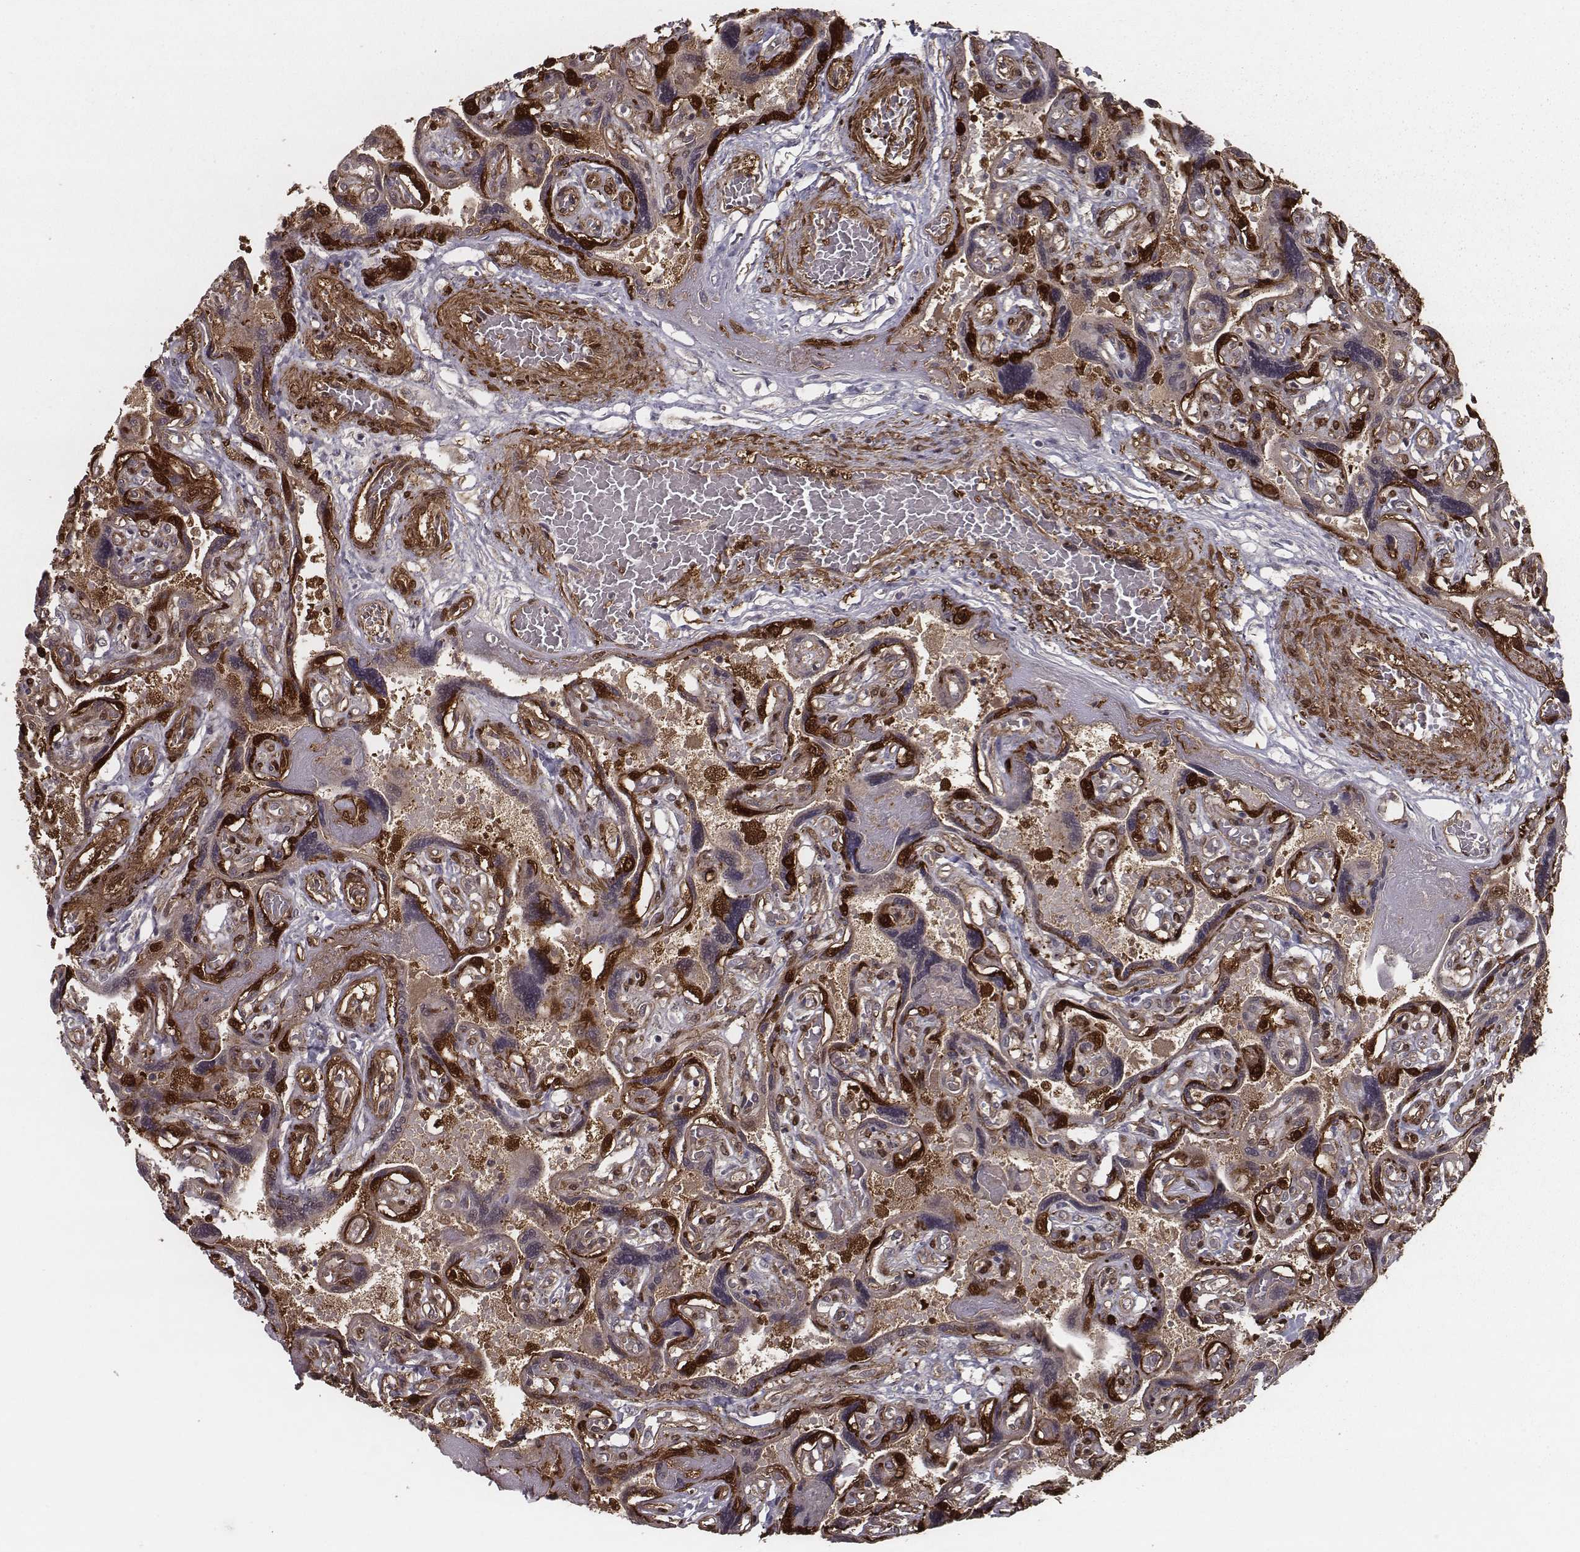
{"staining": {"intensity": "negative", "quantity": "none", "location": "none"}, "tissue": "placenta", "cell_type": "Decidual cells", "image_type": "normal", "snomed": [{"axis": "morphology", "description": "Normal tissue, NOS"}, {"axis": "topography", "description": "Placenta"}], "caption": "DAB immunohistochemical staining of normal placenta displays no significant expression in decidual cells.", "gene": "ISYNA1", "patient": {"sex": "female", "age": 32}}